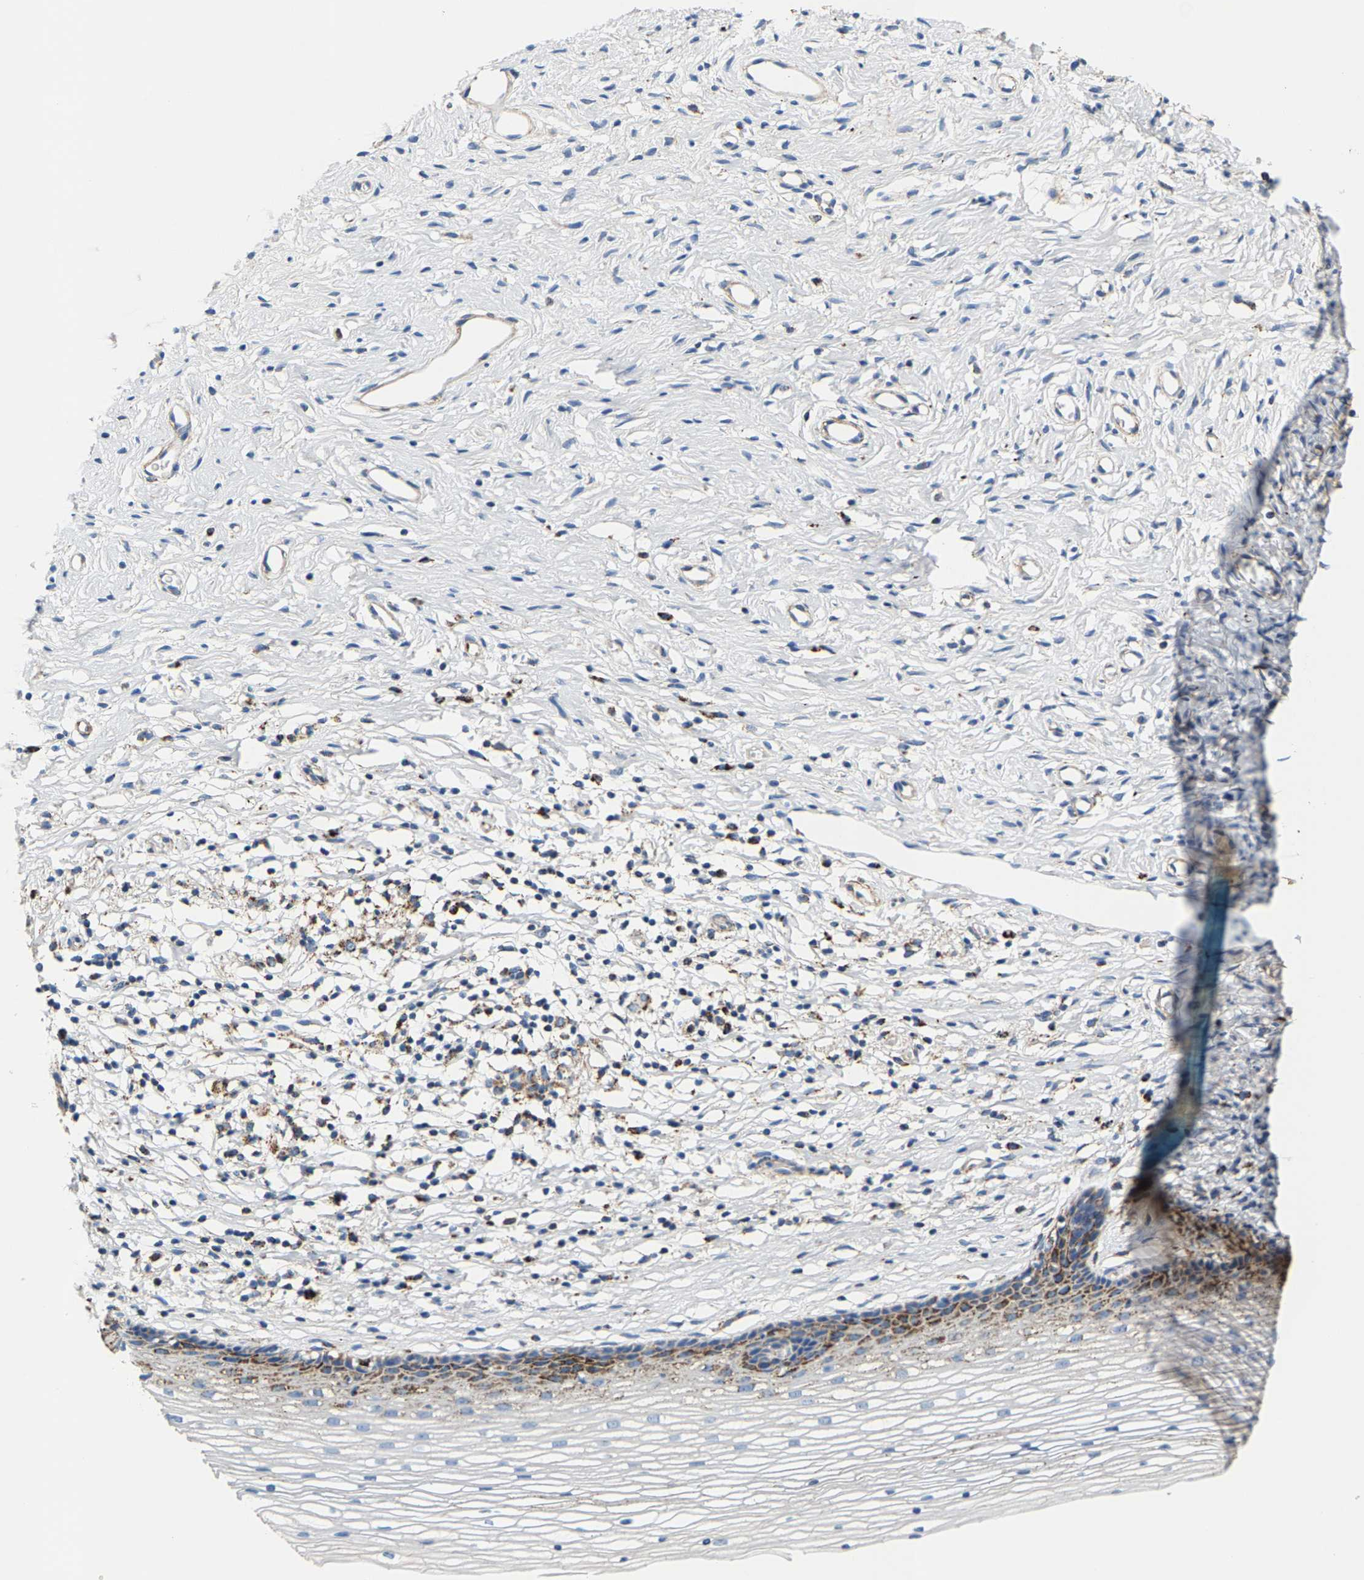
{"staining": {"intensity": "moderate", "quantity": ">75%", "location": "cytoplasmic/membranous"}, "tissue": "cervix", "cell_type": "Glandular cells", "image_type": "normal", "snomed": [{"axis": "morphology", "description": "Normal tissue, NOS"}, {"axis": "topography", "description": "Cervix"}], "caption": "This image shows unremarkable cervix stained with immunohistochemistry to label a protein in brown. The cytoplasmic/membranous of glandular cells show moderate positivity for the protein. Nuclei are counter-stained blue.", "gene": "SHMT2", "patient": {"sex": "female", "age": 77}}